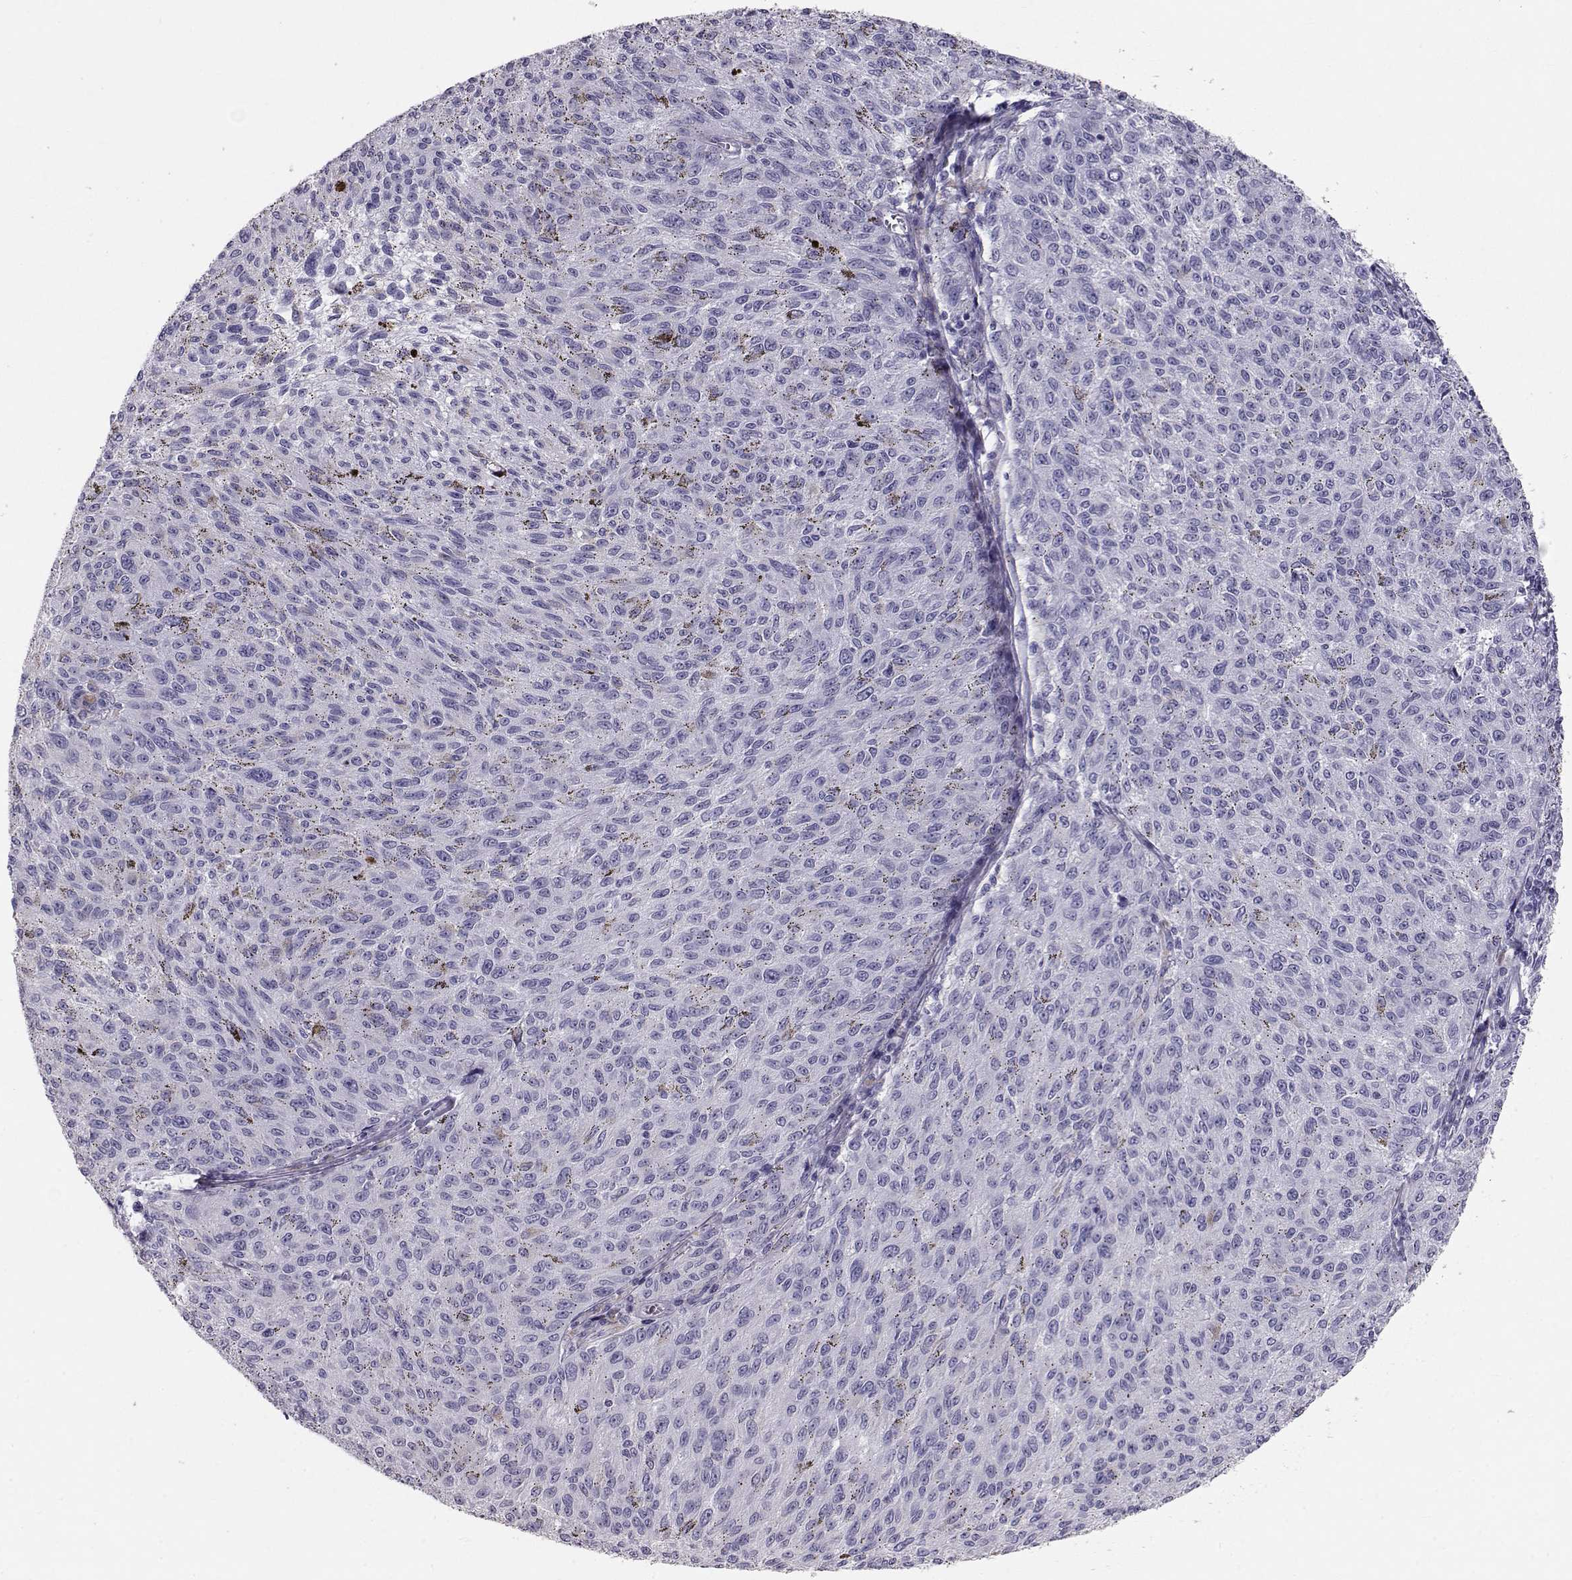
{"staining": {"intensity": "negative", "quantity": "none", "location": "none"}, "tissue": "melanoma", "cell_type": "Tumor cells", "image_type": "cancer", "snomed": [{"axis": "morphology", "description": "Malignant melanoma, NOS"}, {"axis": "topography", "description": "Skin"}], "caption": "There is no significant staining in tumor cells of malignant melanoma.", "gene": "RD3", "patient": {"sex": "female", "age": 72}}